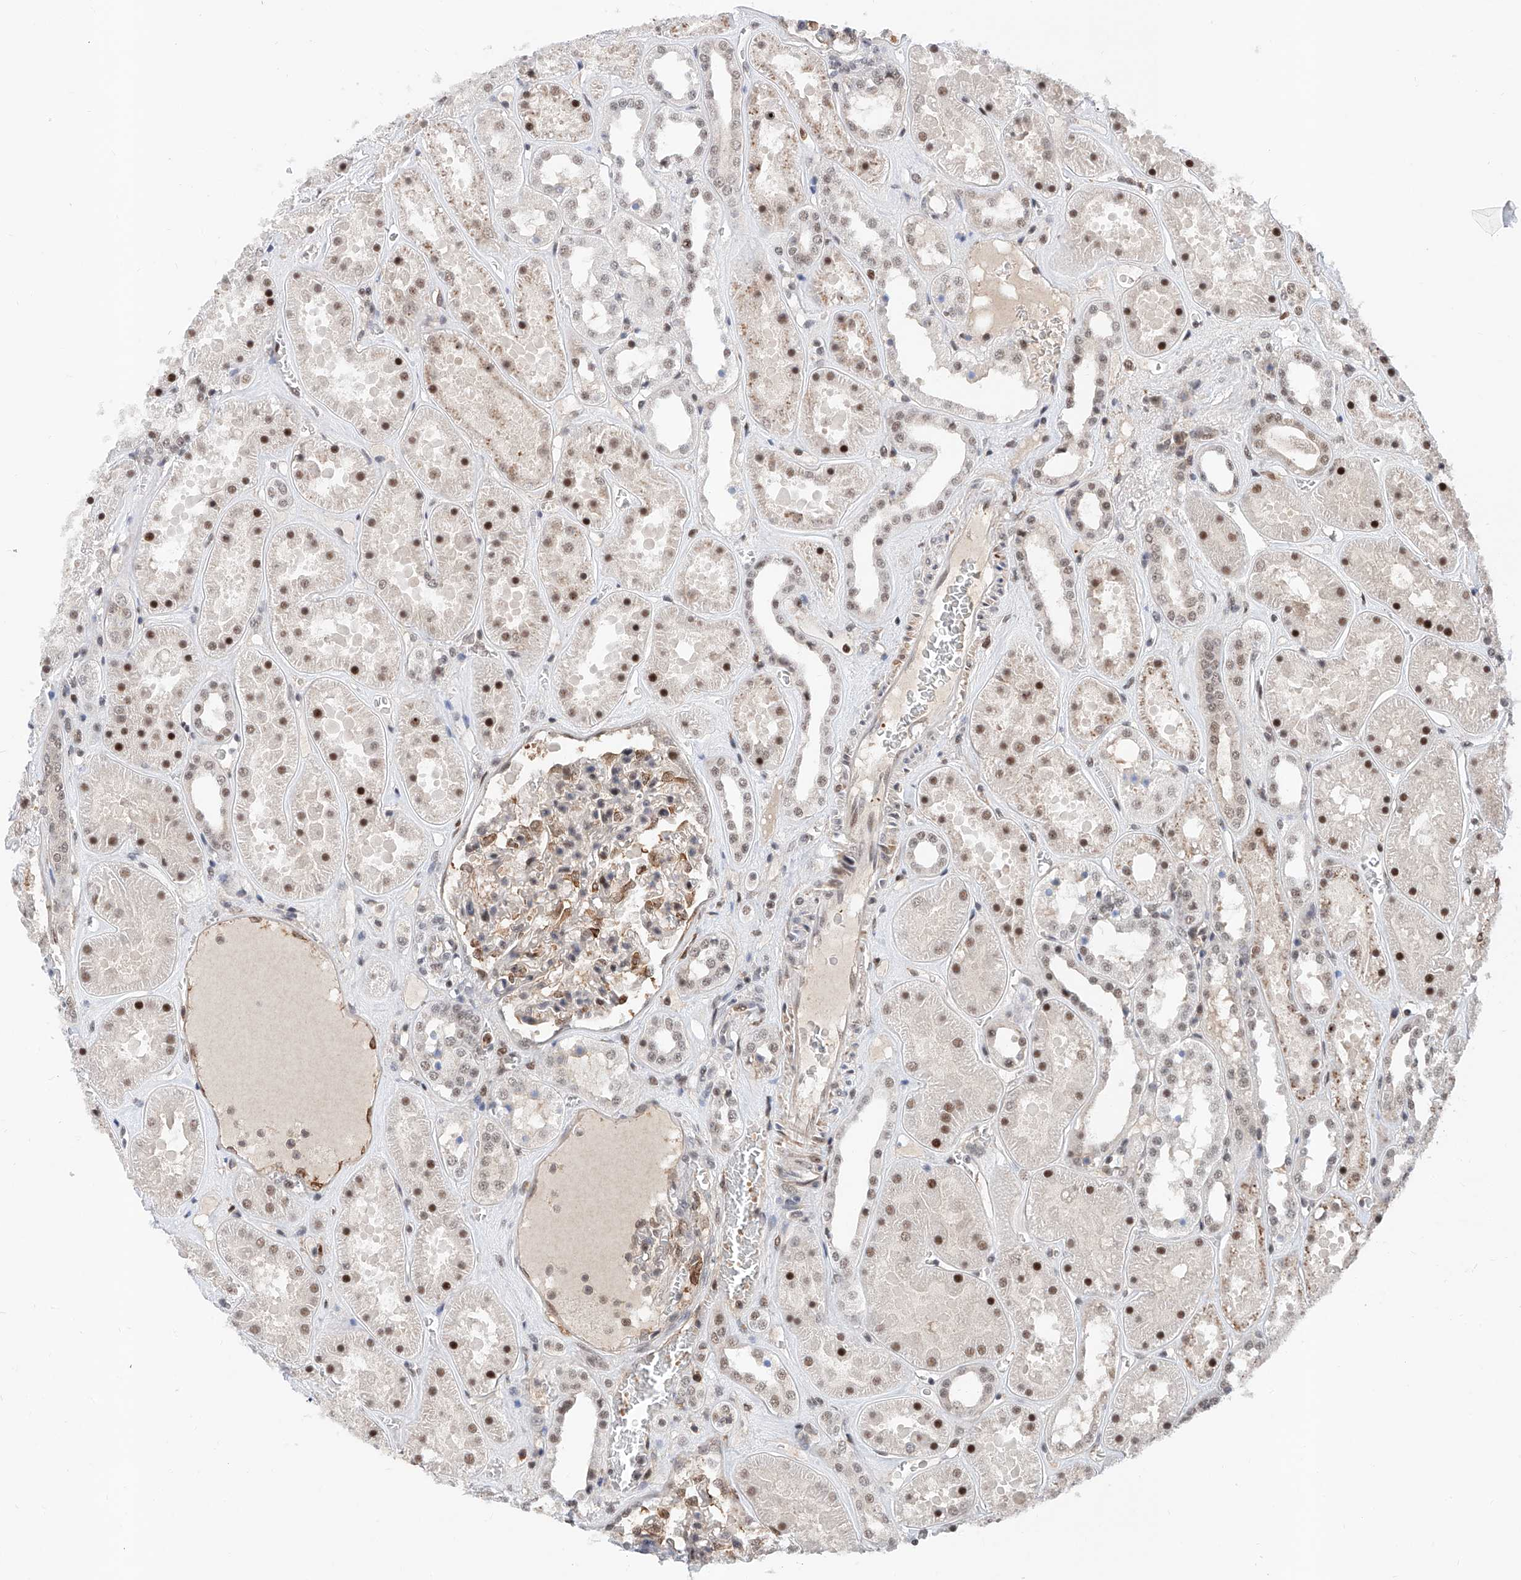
{"staining": {"intensity": "moderate", "quantity": "<25%", "location": "cytoplasmic/membranous"}, "tissue": "kidney", "cell_type": "Cells in glomeruli", "image_type": "normal", "snomed": [{"axis": "morphology", "description": "Normal tissue, NOS"}, {"axis": "topography", "description": "Kidney"}], "caption": "This histopathology image demonstrates immunohistochemistry staining of unremarkable kidney, with low moderate cytoplasmic/membranous staining in approximately <25% of cells in glomeruli.", "gene": "SNRNP200", "patient": {"sex": "female", "age": 41}}